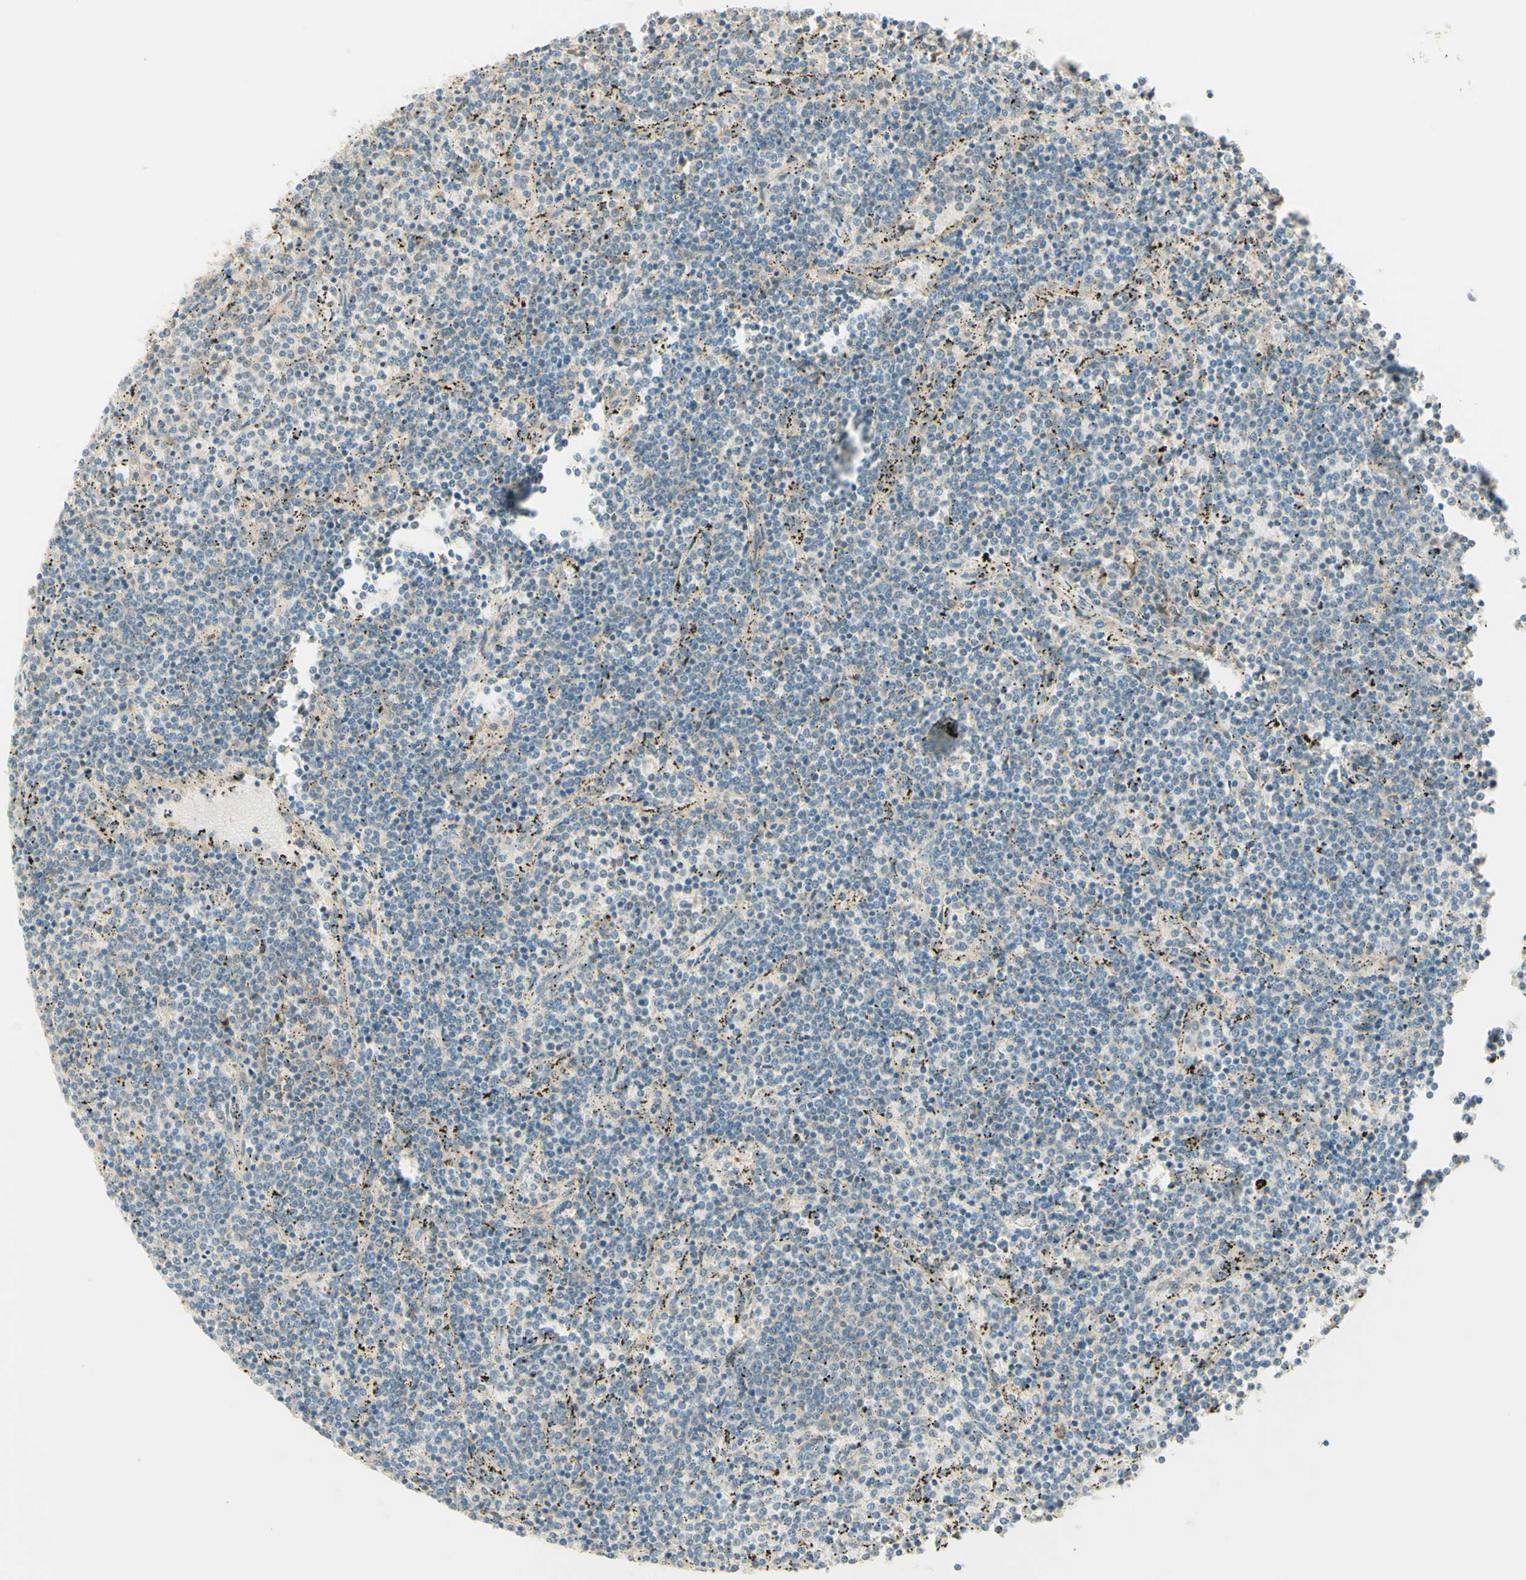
{"staining": {"intensity": "negative", "quantity": "none", "location": "none"}, "tissue": "lymphoma", "cell_type": "Tumor cells", "image_type": "cancer", "snomed": [{"axis": "morphology", "description": "Malignant lymphoma, non-Hodgkin's type, Low grade"}, {"axis": "topography", "description": "Spleen"}], "caption": "Protein analysis of lymphoma displays no significant expression in tumor cells.", "gene": "PROM1", "patient": {"sex": "female", "age": 50}}